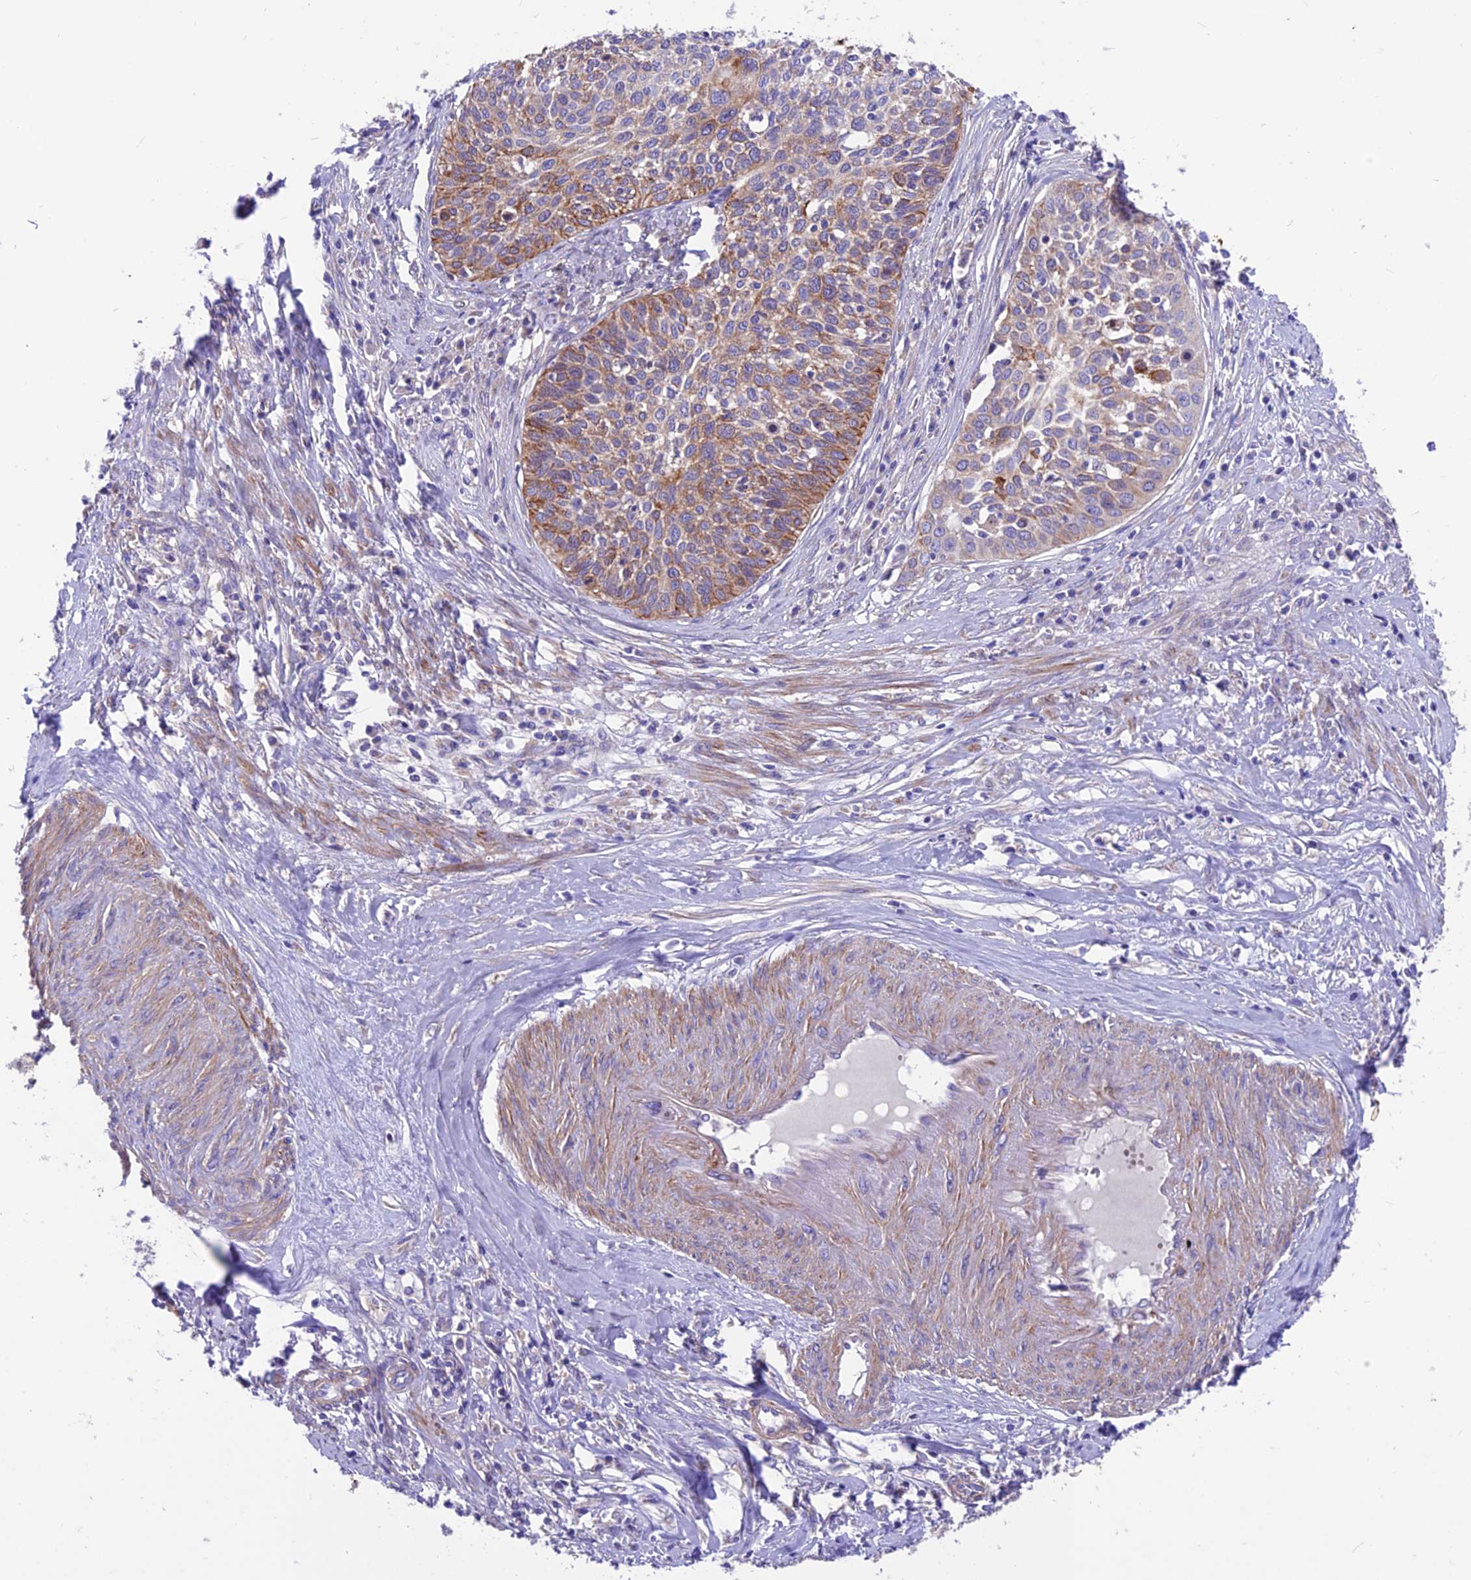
{"staining": {"intensity": "moderate", "quantity": ">75%", "location": "cytoplasmic/membranous"}, "tissue": "cervical cancer", "cell_type": "Tumor cells", "image_type": "cancer", "snomed": [{"axis": "morphology", "description": "Squamous cell carcinoma, NOS"}, {"axis": "topography", "description": "Cervix"}], "caption": "Approximately >75% of tumor cells in cervical cancer display moderate cytoplasmic/membranous protein staining as visualized by brown immunohistochemical staining.", "gene": "VPS16", "patient": {"sex": "female", "age": 34}}